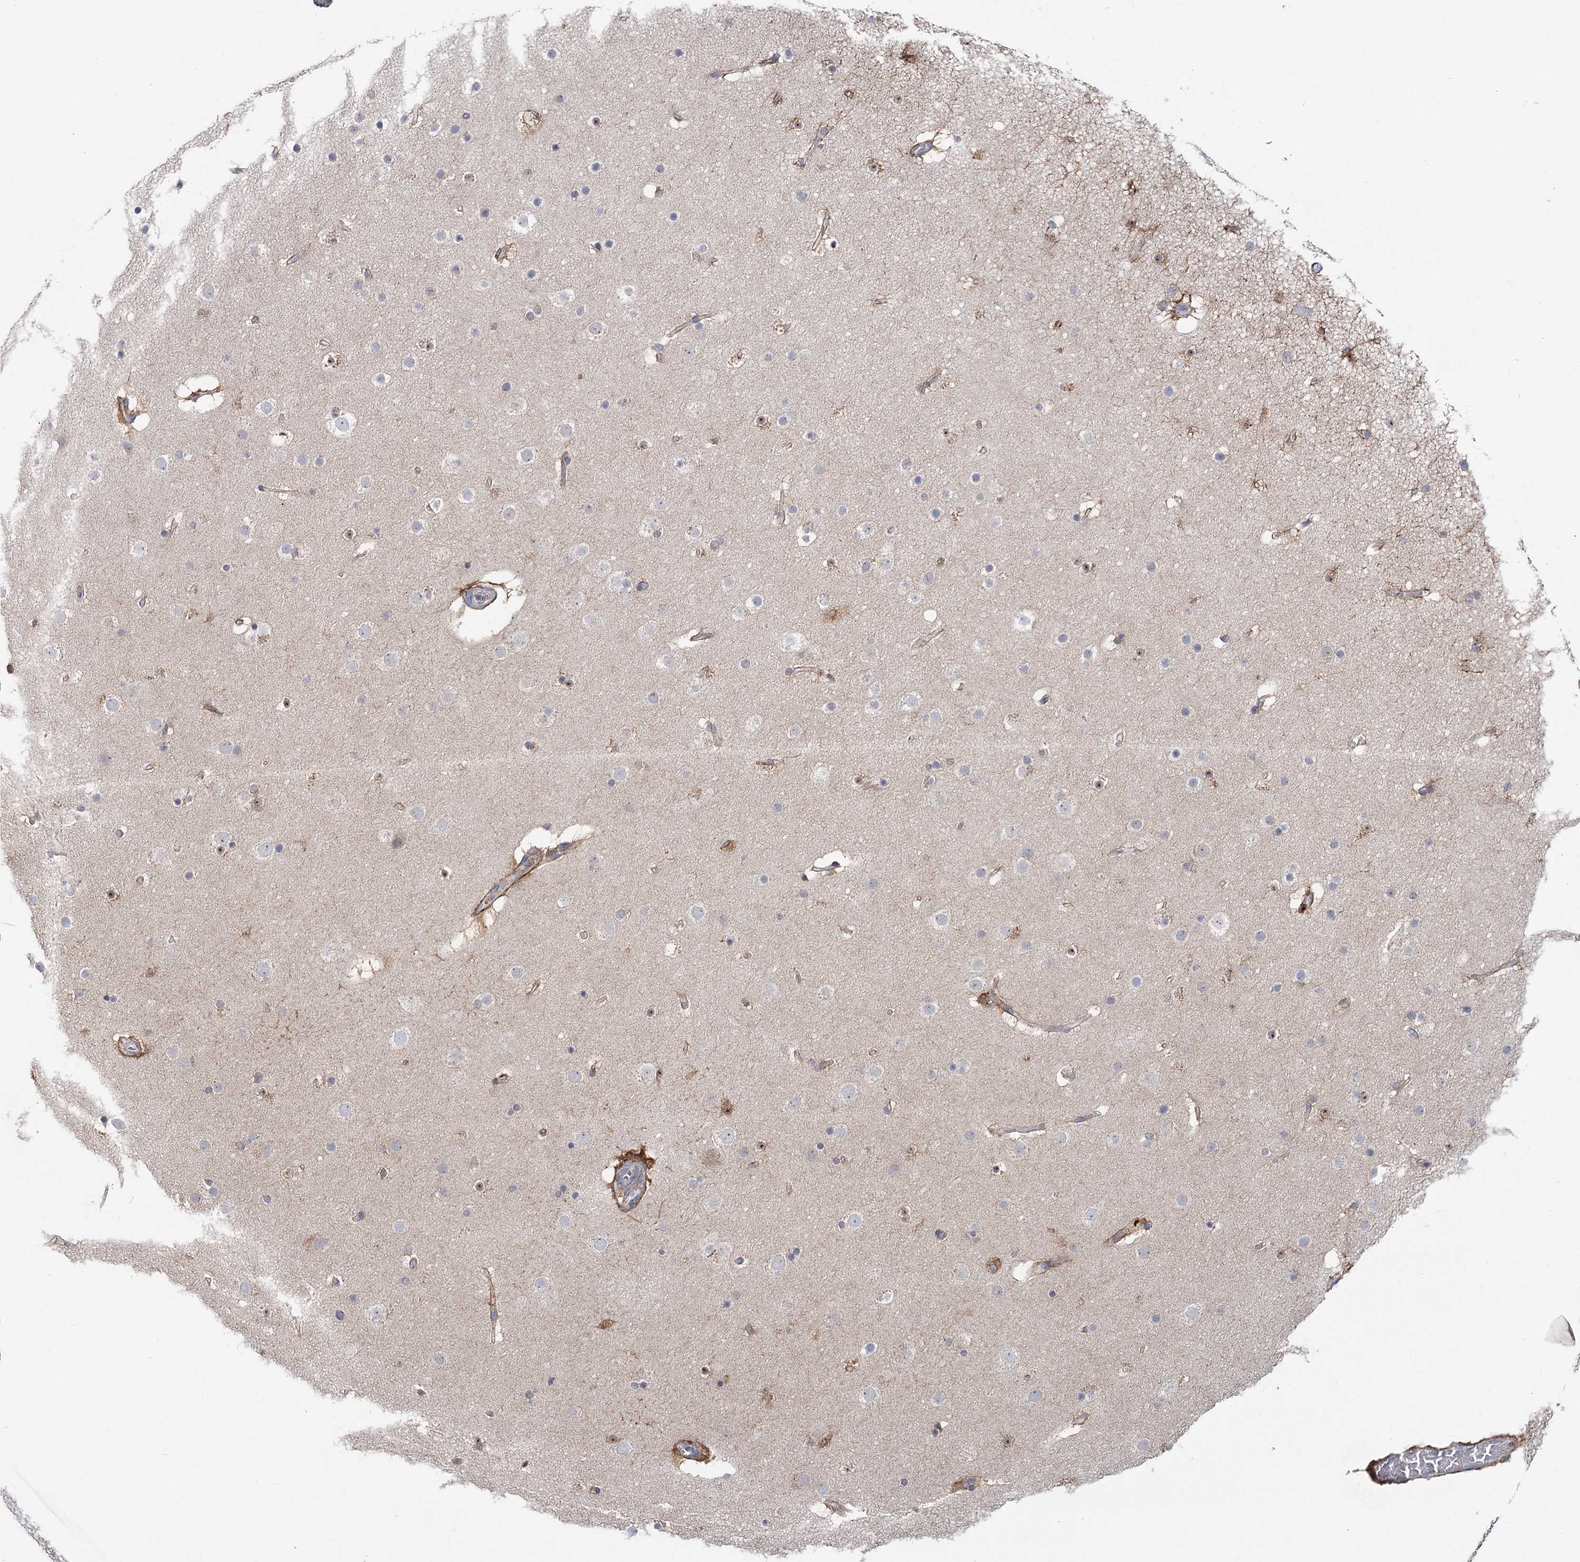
{"staining": {"intensity": "negative", "quantity": "none", "location": "none"}, "tissue": "cerebral cortex", "cell_type": "Endothelial cells", "image_type": "normal", "snomed": [{"axis": "morphology", "description": "Normal tissue, NOS"}, {"axis": "topography", "description": "Cerebral cortex"}], "caption": "Endothelial cells show no significant protein positivity in normal cerebral cortex. Brightfield microscopy of immunohistochemistry stained with DAB (brown) and hematoxylin (blue), captured at high magnification.", "gene": "MAP3K13", "patient": {"sex": "male", "age": 57}}